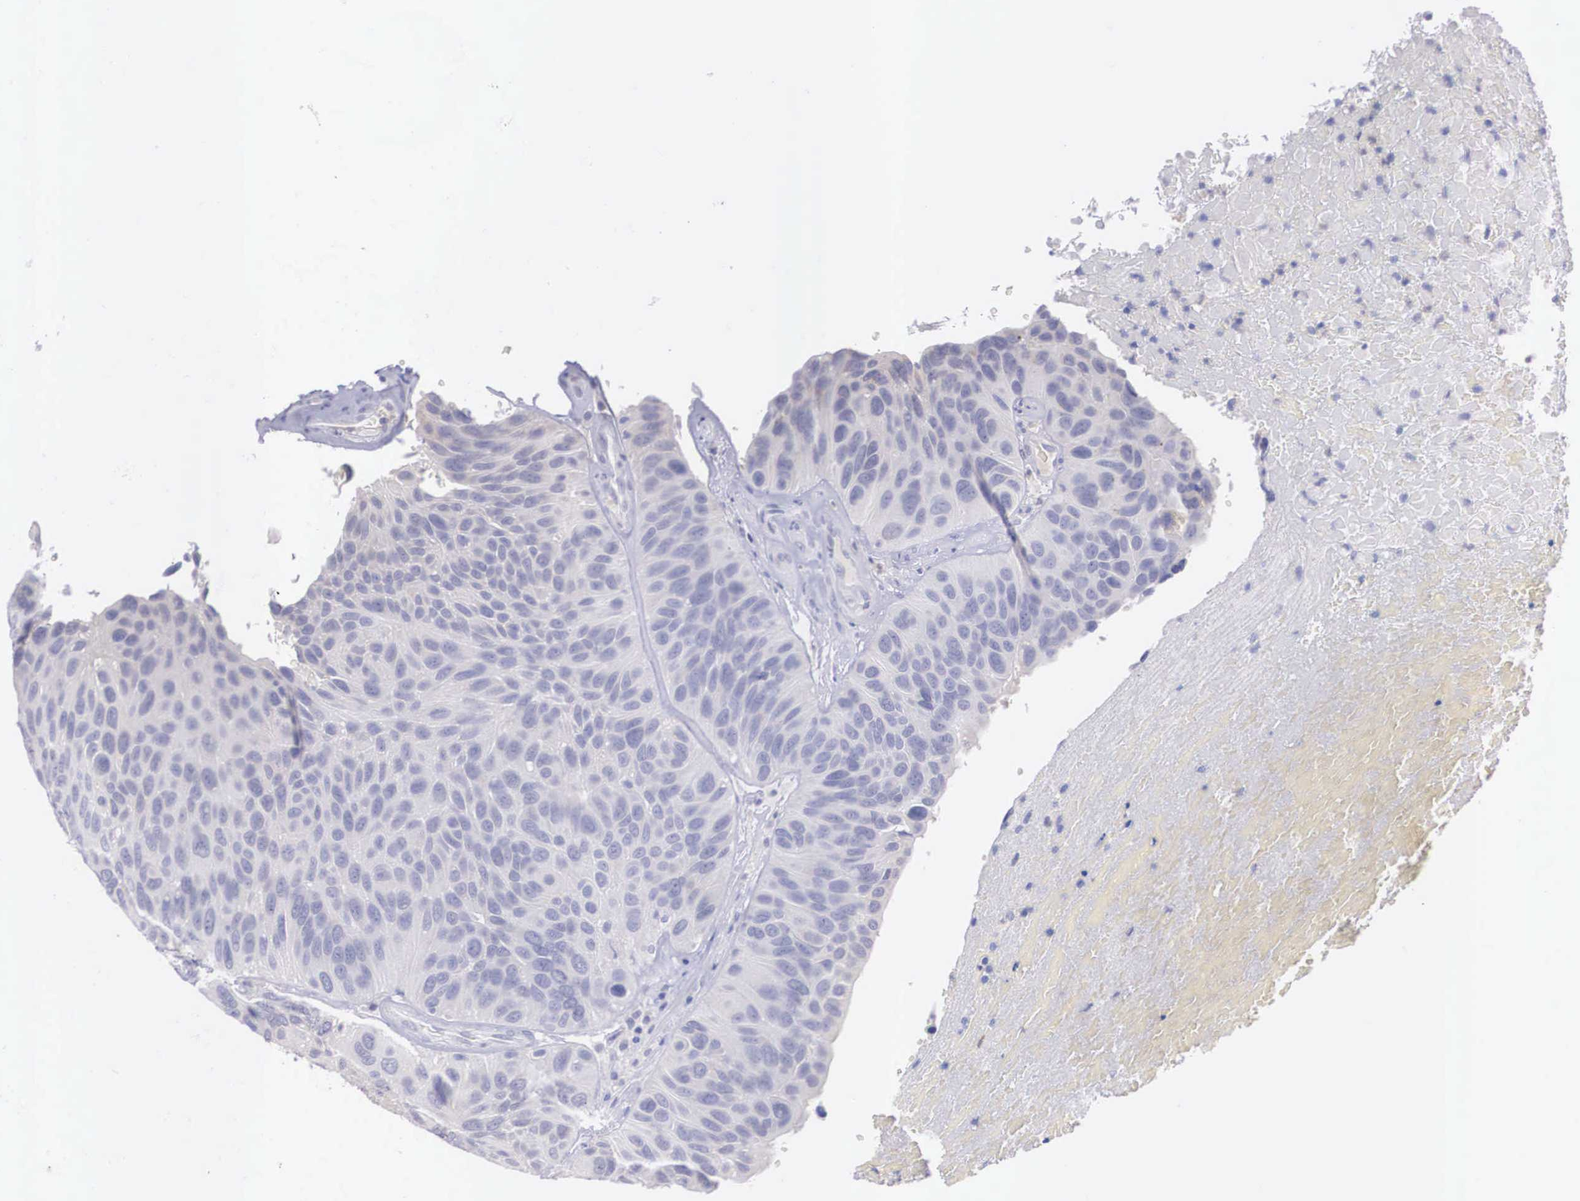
{"staining": {"intensity": "negative", "quantity": "none", "location": "none"}, "tissue": "urothelial cancer", "cell_type": "Tumor cells", "image_type": "cancer", "snomed": [{"axis": "morphology", "description": "Urothelial carcinoma, High grade"}, {"axis": "topography", "description": "Urinary bladder"}], "caption": "Immunohistochemistry (IHC) micrograph of urothelial cancer stained for a protein (brown), which exhibits no staining in tumor cells.", "gene": "REPS2", "patient": {"sex": "male", "age": 66}}